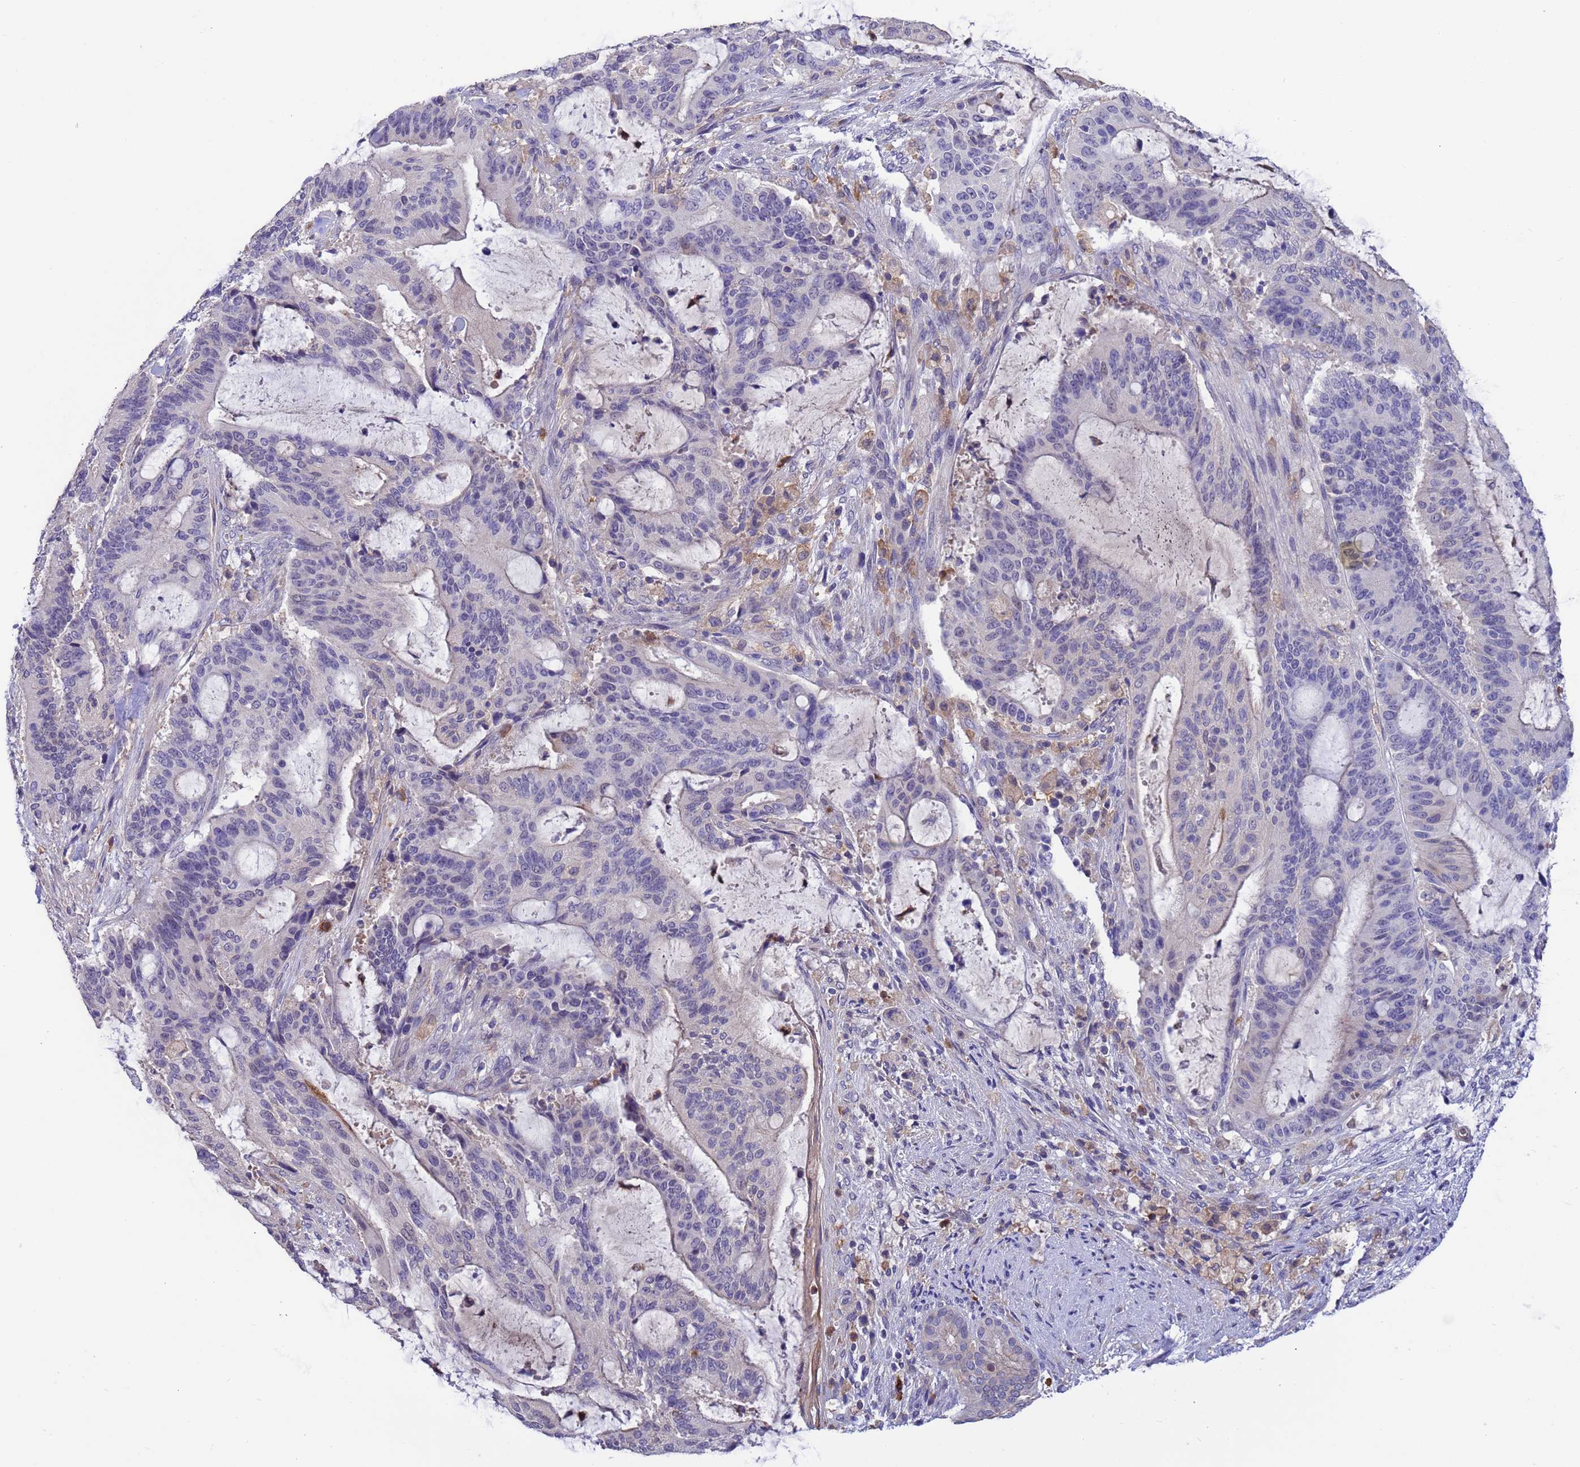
{"staining": {"intensity": "negative", "quantity": "none", "location": "none"}, "tissue": "liver cancer", "cell_type": "Tumor cells", "image_type": "cancer", "snomed": [{"axis": "morphology", "description": "Normal tissue, NOS"}, {"axis": "morphology", "description": "Cholangiocarcinoma"}, {"axis": "topography", "description": "Liver"}, {"axis": "topography", "description": "Peripheral nerve tissue"}], "caption": "There is no significant positivity in tumor cells of liver cholangiocarcinoma. Nuclei are stained in blue.", "gene": "AMPD3", "patient": {"sex": "female", "age": 73}}